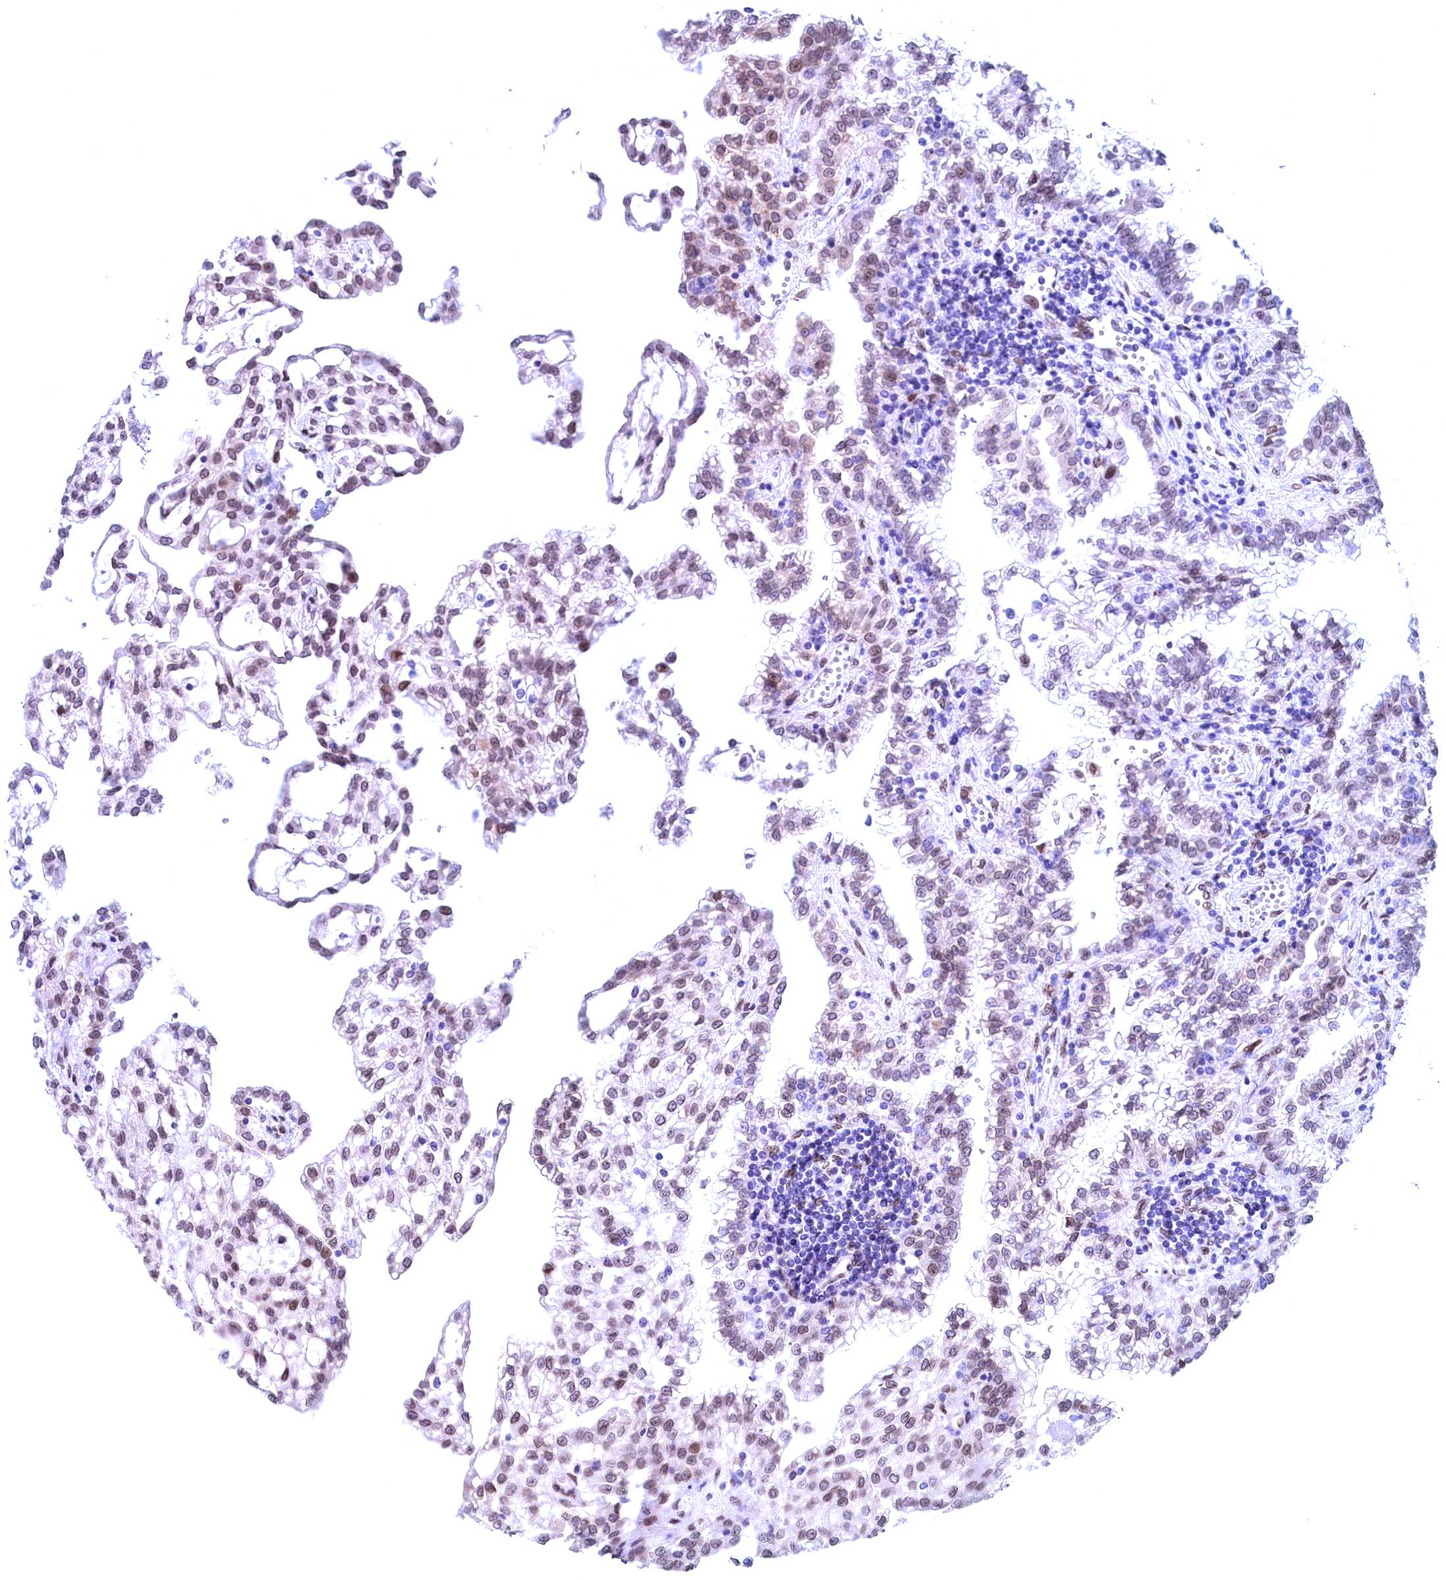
{"staining": {"intensity": "weak", "quantity": "25%-75%", "location": "cytoplasmic/membranous,nuclear"}, "tissue": "renal cancer", "cell_type": "Tumor cells", "image_type": "cancer", "snomed": [{"axis": "morphology", "description": "Adenocarcinoma, NOS"}, {"axis": "topography", "description": "Kidney"}], "caption": "The micrograph exhibits immunohistochemical staining of renal adenocarcinoma. There is weak cytoplasmic/membranous and nuclear expression is appreciated in approximately 25%-75% of tumor cells.", "gene": "GPSM1", "patient": {"sex": "male", "age": 63}}